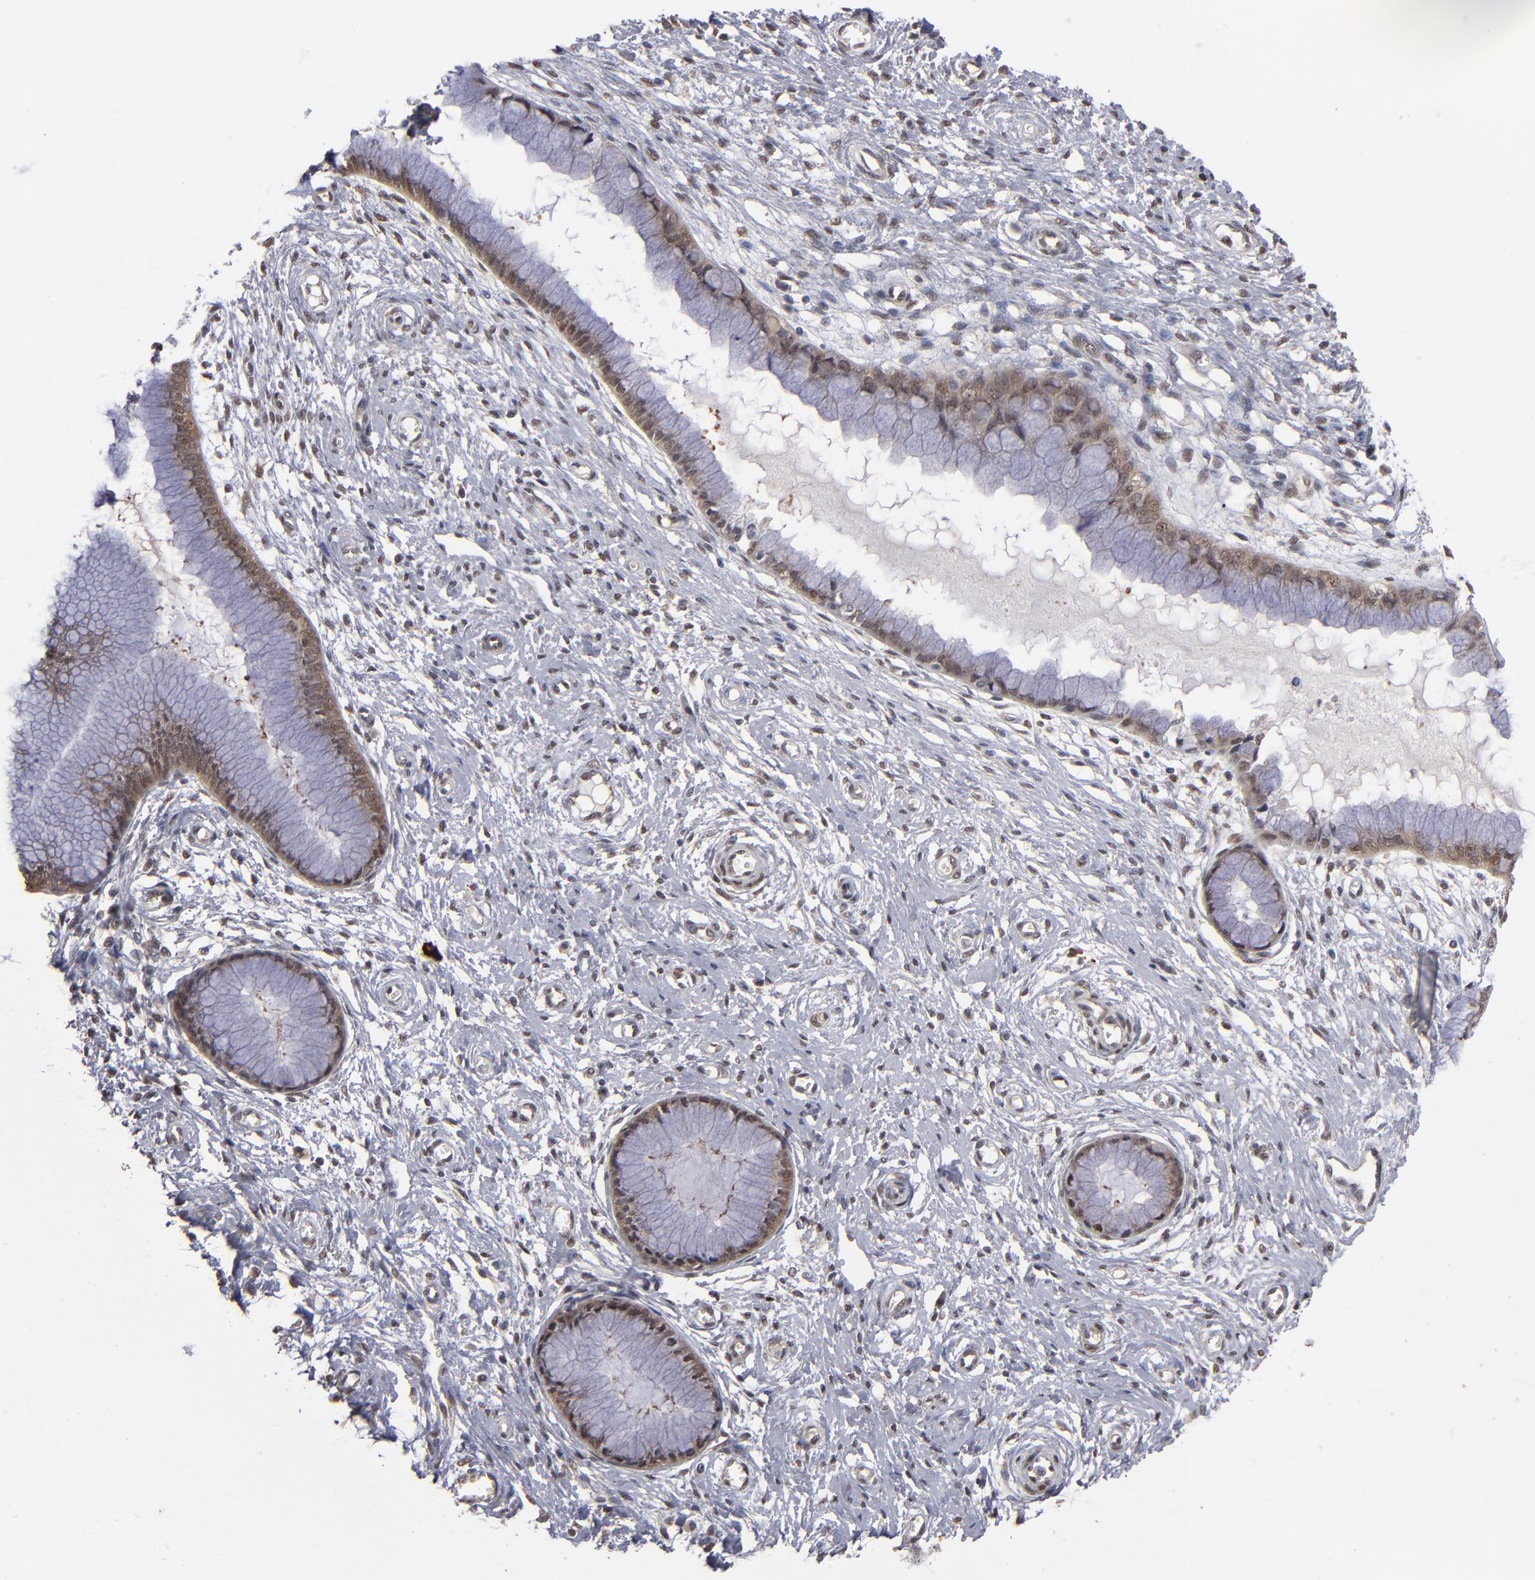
{"staining": {"intensity": "moderate", "quantity": ">75%", "location": "nuclear"}, "tissue": "cervix", "cell_type": "Glandular cells", "image_type": "normal", "snomed": [{"axis": "morphology", "description": "Normal tissue, NOS"}, {"axis": "topography", "description": "Cervix"}], "caption": "Immunohistochemical staining of unremarkable human cervix displays moderate nuclear protein positivity in approximately >75% of glandular cells.", "gene": "HUWE1", "patient": {"sex": "female", "age": 55}}